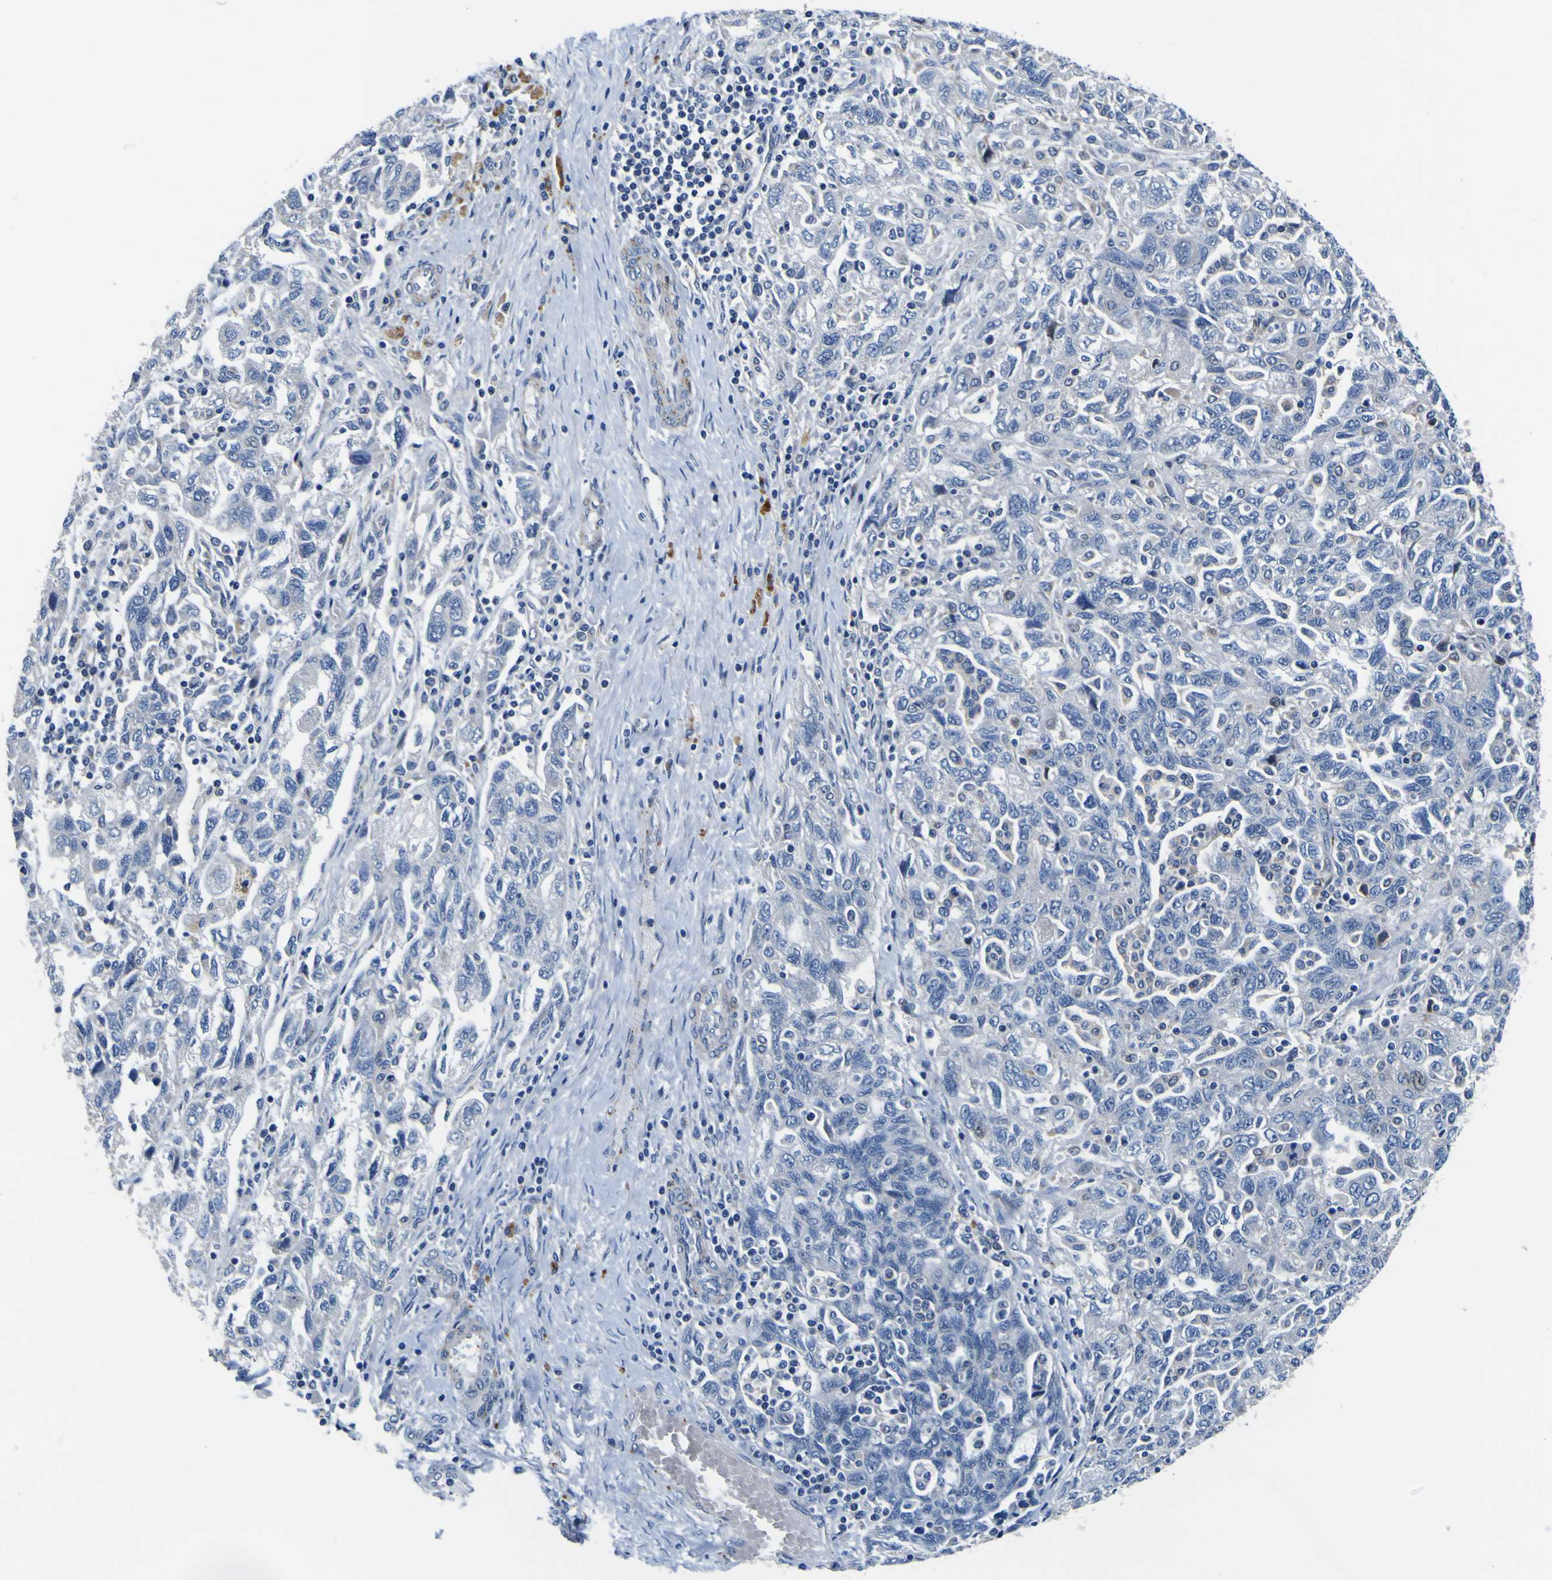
{"staining": {"intensity": "negative", "quantity": "none", "location": "none"}, "tissue": "ovarian cancer", "cell_type": "Tumor cells", "image_type": "cancer", "snomed": [{"axis": "morphology", "description": "Carcinoma, NOS"}, {"axis": "morphology", "description": "Cystadenocarcinoma, serous, NOS"}, {"axis": "topography", "description": "Ovary"}], "caption": "A histopathology image of ovarian cancer stained for a protein exhibits no brown staining in tumor cells.", "gene": "AGAP3", "patient": {"sex": "female", "age": 69}}